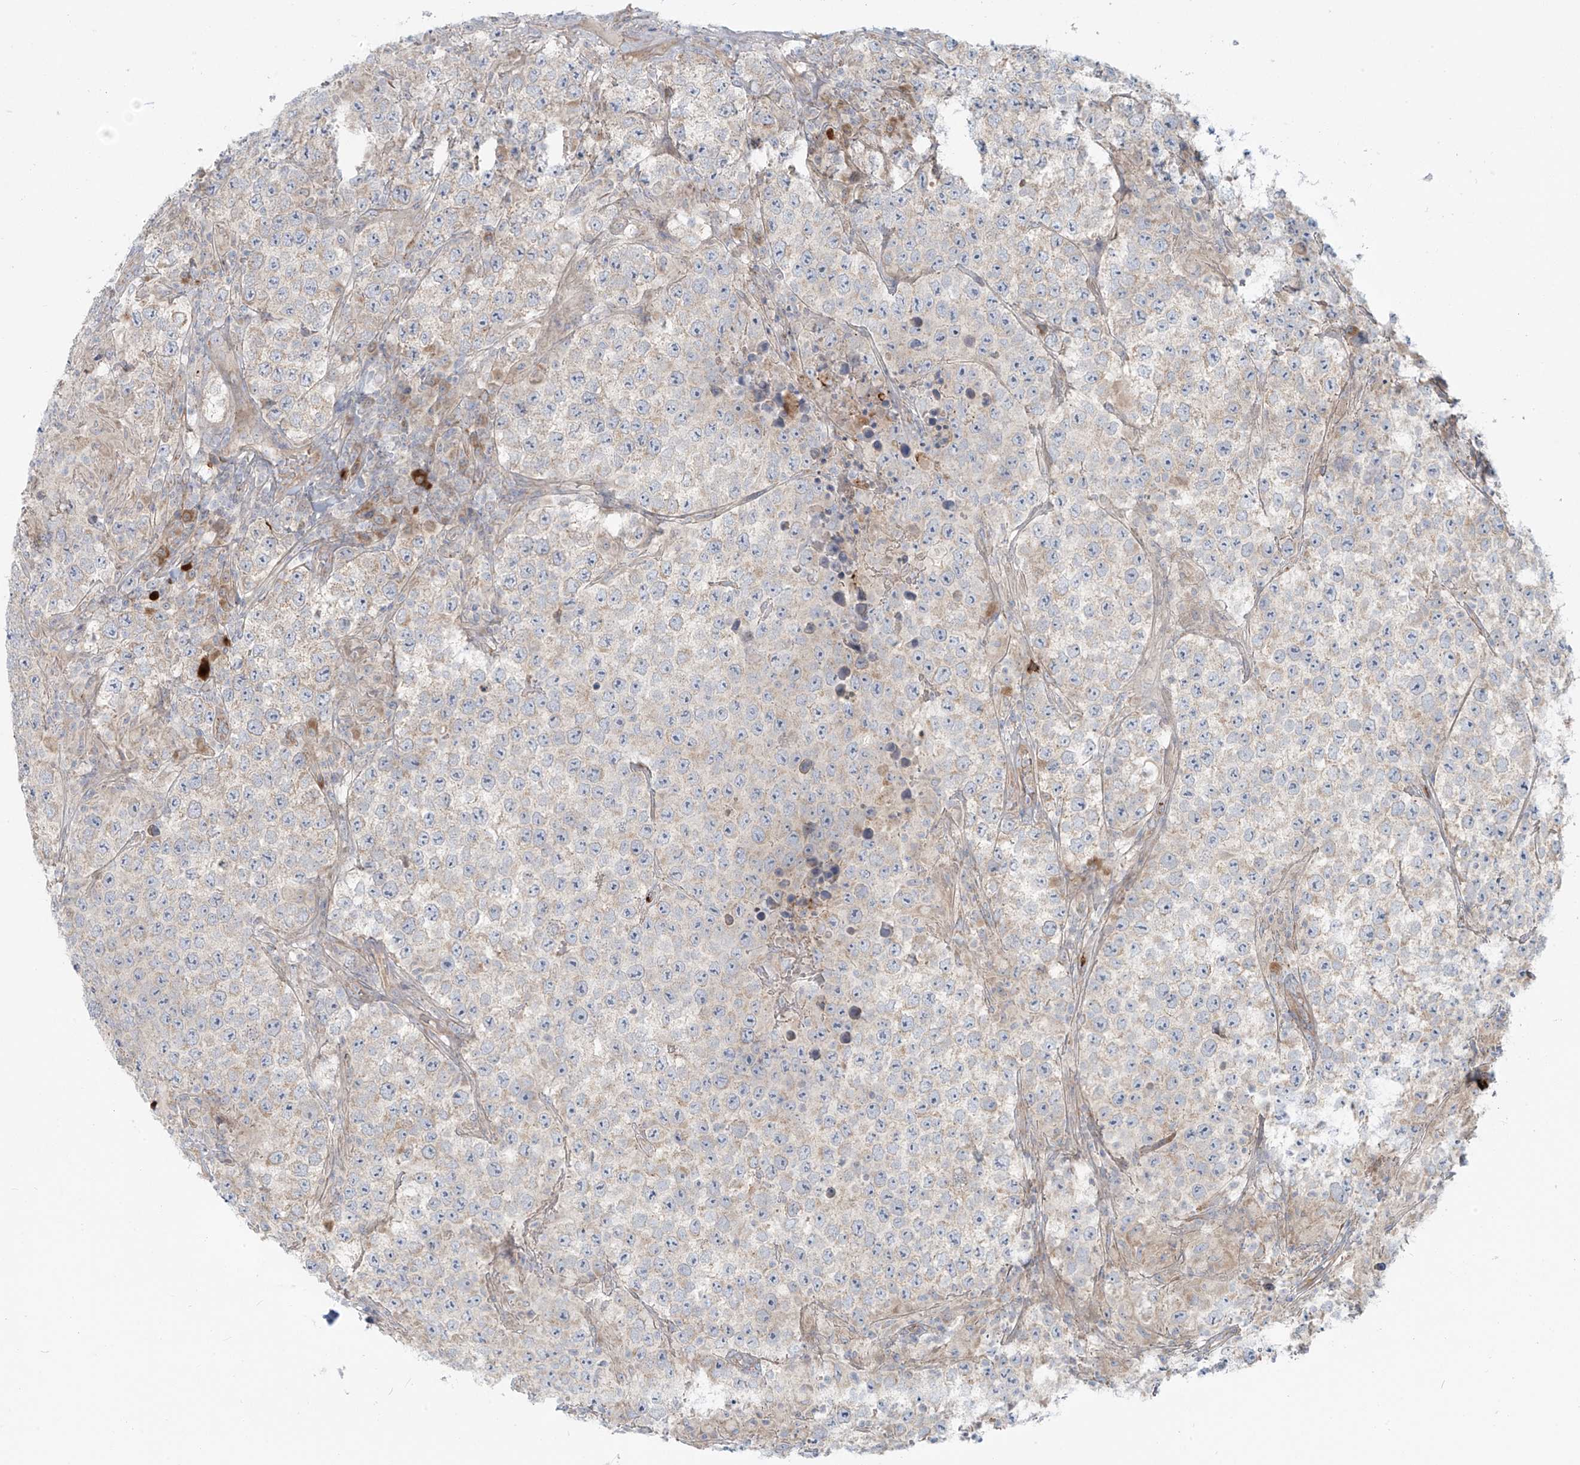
{"staining": {"intensity": "weak", "quantity": "<25%", "location": "cytoplasmic/membranous"}, "tissue": "testis cancer", "cell_type": "Tumor cells", "image_type": "cancer", "snomed": [{"axis": "morphology", "description": "Normal tissue, NOS"}, {"axis": "morphology", "description": "Urothelial carcinoma, High grade"}, {"axis": "morphology", "description": "Seminoma, NOS"}, {"axis": "morphology", "description": "Carcinoma, Embryonal, NOS"}, {"axis": "topography", "description": "Urinary bladder"}, {"axis": "topography", "description": "Testis"}], "caption": "High magnification brightfield microscopy of testis cancer (embryonal carcinoma) stained with DAB (brown) and counterstained with hematoxylin (blue): tumor cells show no significant positivity. (IHC, brightfield microscopy, high magnification).", "gene": "LZTS3", "patient": {"sex": "male", "age": 41}}